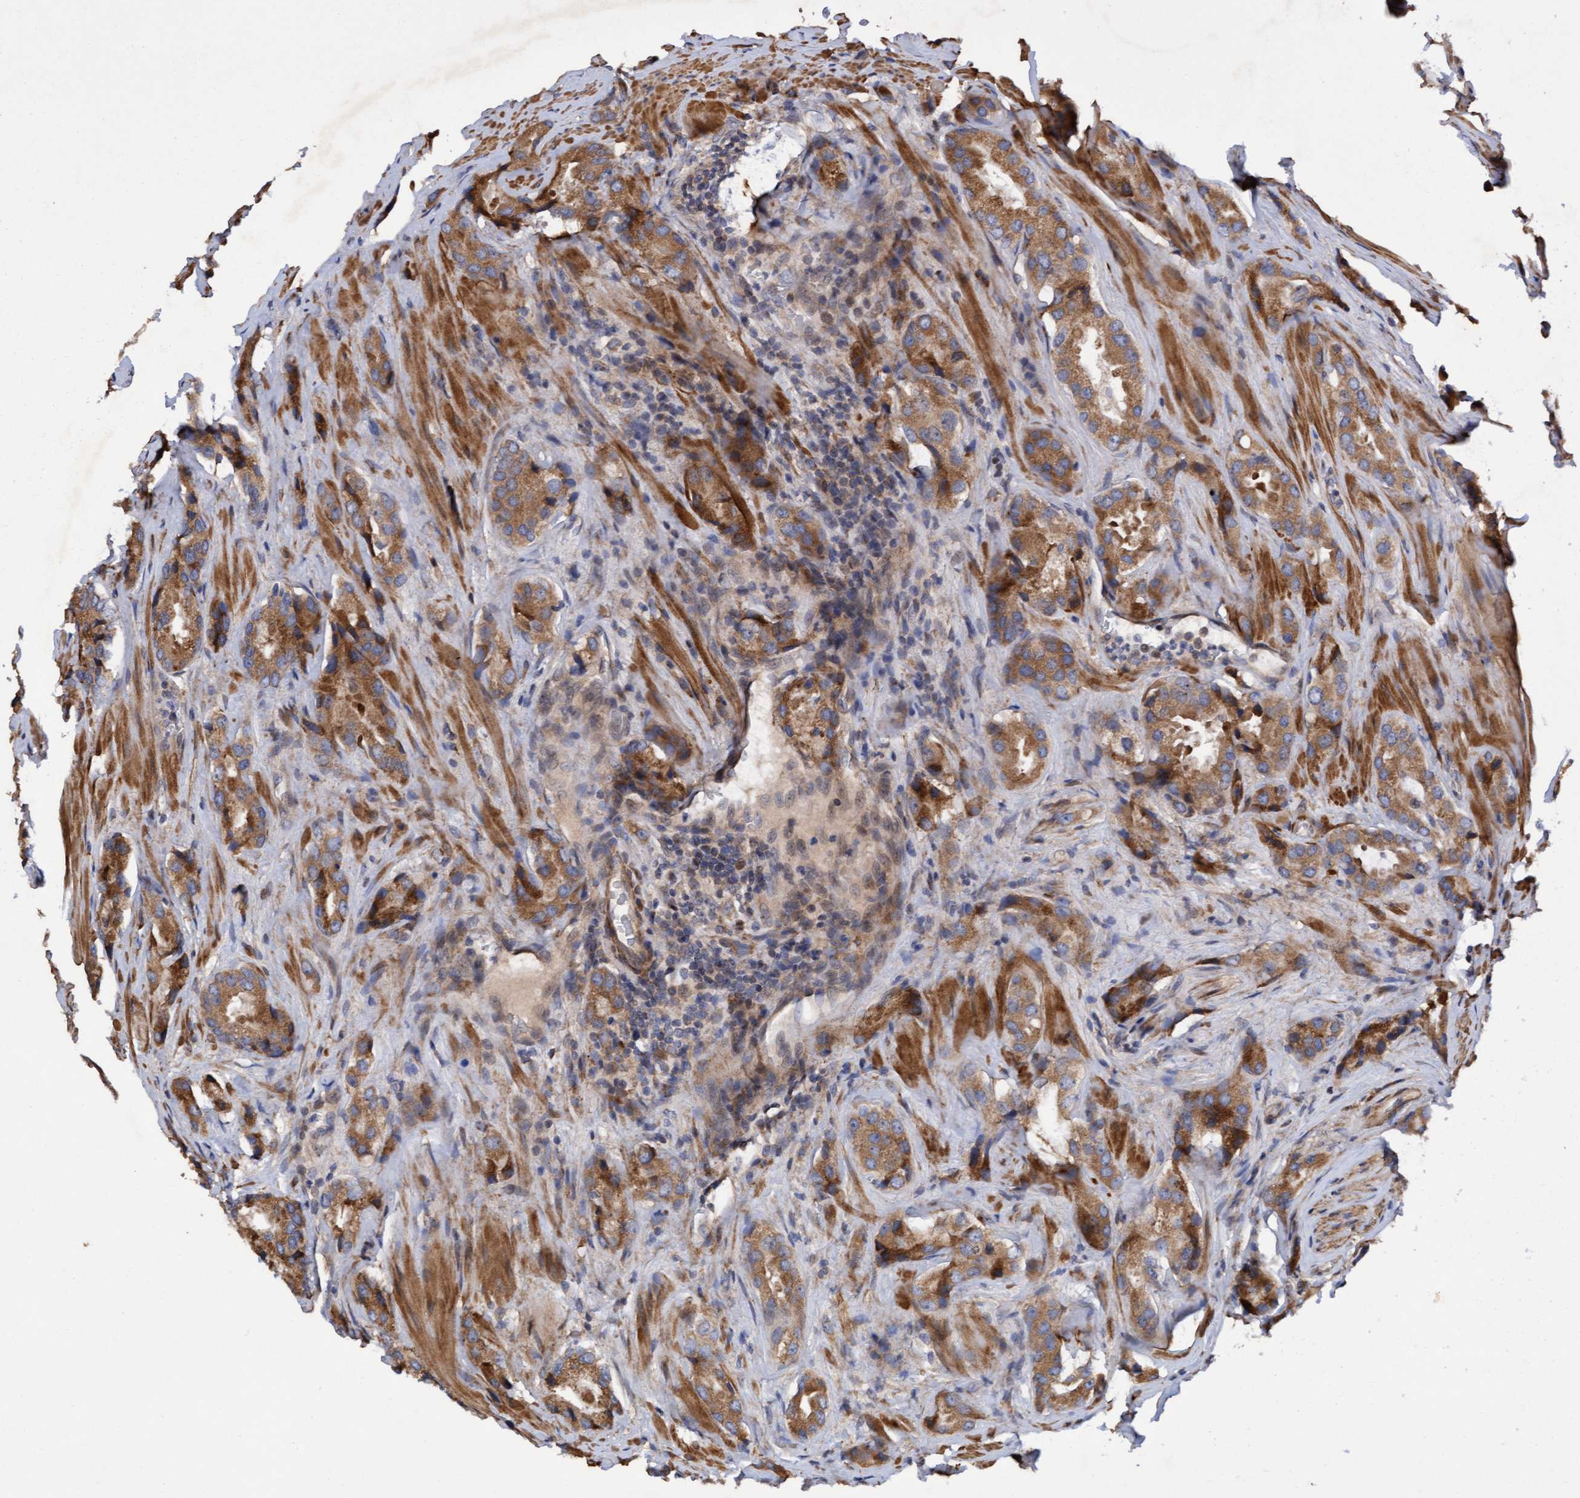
{"staining": {"intensity": "moderate", "quantity": ">75%", "location": "cytoplasmic/membranous"}, "tissue": "prostate cancer", "cell_type": "Tumor cells", "image_type": "cancer", "snomed": [{"axis": "morphology", "description": "Adenocarcinoma, High grade"}, {"axis": "topography", "description": "Prostate"}], "caption": "A brown stain shows moderate cytoplasmic/membranous positivity of a protein in human prostate cancer (high-grade adenocarcinoma) tumor cells. The staining was performed using DAB (3,3'-diaminobenzidine) to visualize the protein expression in brown, while the nuclei were stained in blue with hematoxylin (Magnification: 20x).", "gene": "ELP5", "patient": {"sex": "male", "age": 63}}